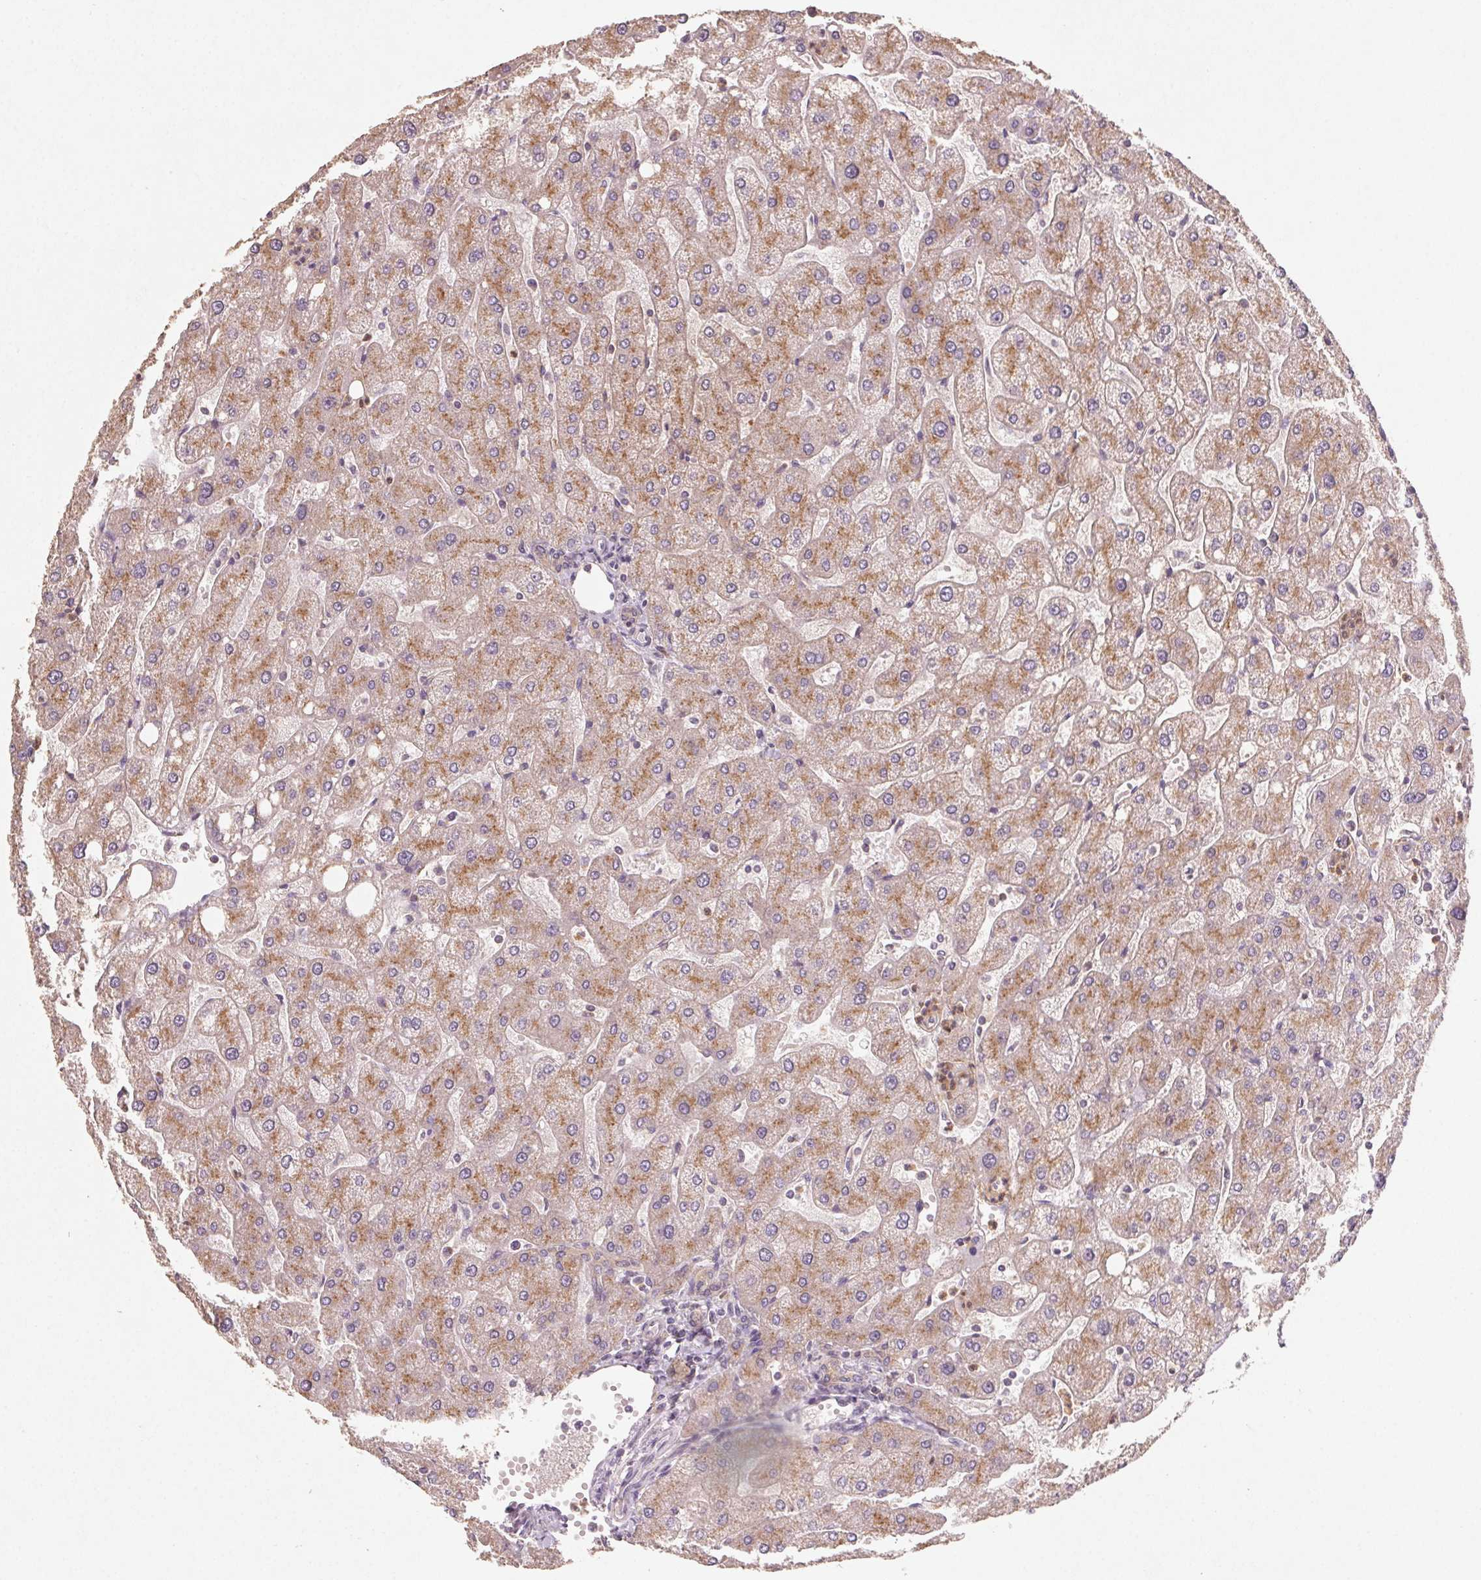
{"staining": {"intensity": "weak", "quantity": "<25%", "location": "cytoplasmic/membranous"}, "tissue": "liver", "cell_type": "Cholangiocytes", "image_type": "normal", "snomed": [{"axis": "morphology", "description": "Normal tissue, NOS"}, {"axis": "topography", "description": "Liver"}], "caption": "Cholangiocytes are negative for protein expression in unremarkable human liver.", "gene": "AP1S1", "patient": {"sex": "male", "age": 67}}